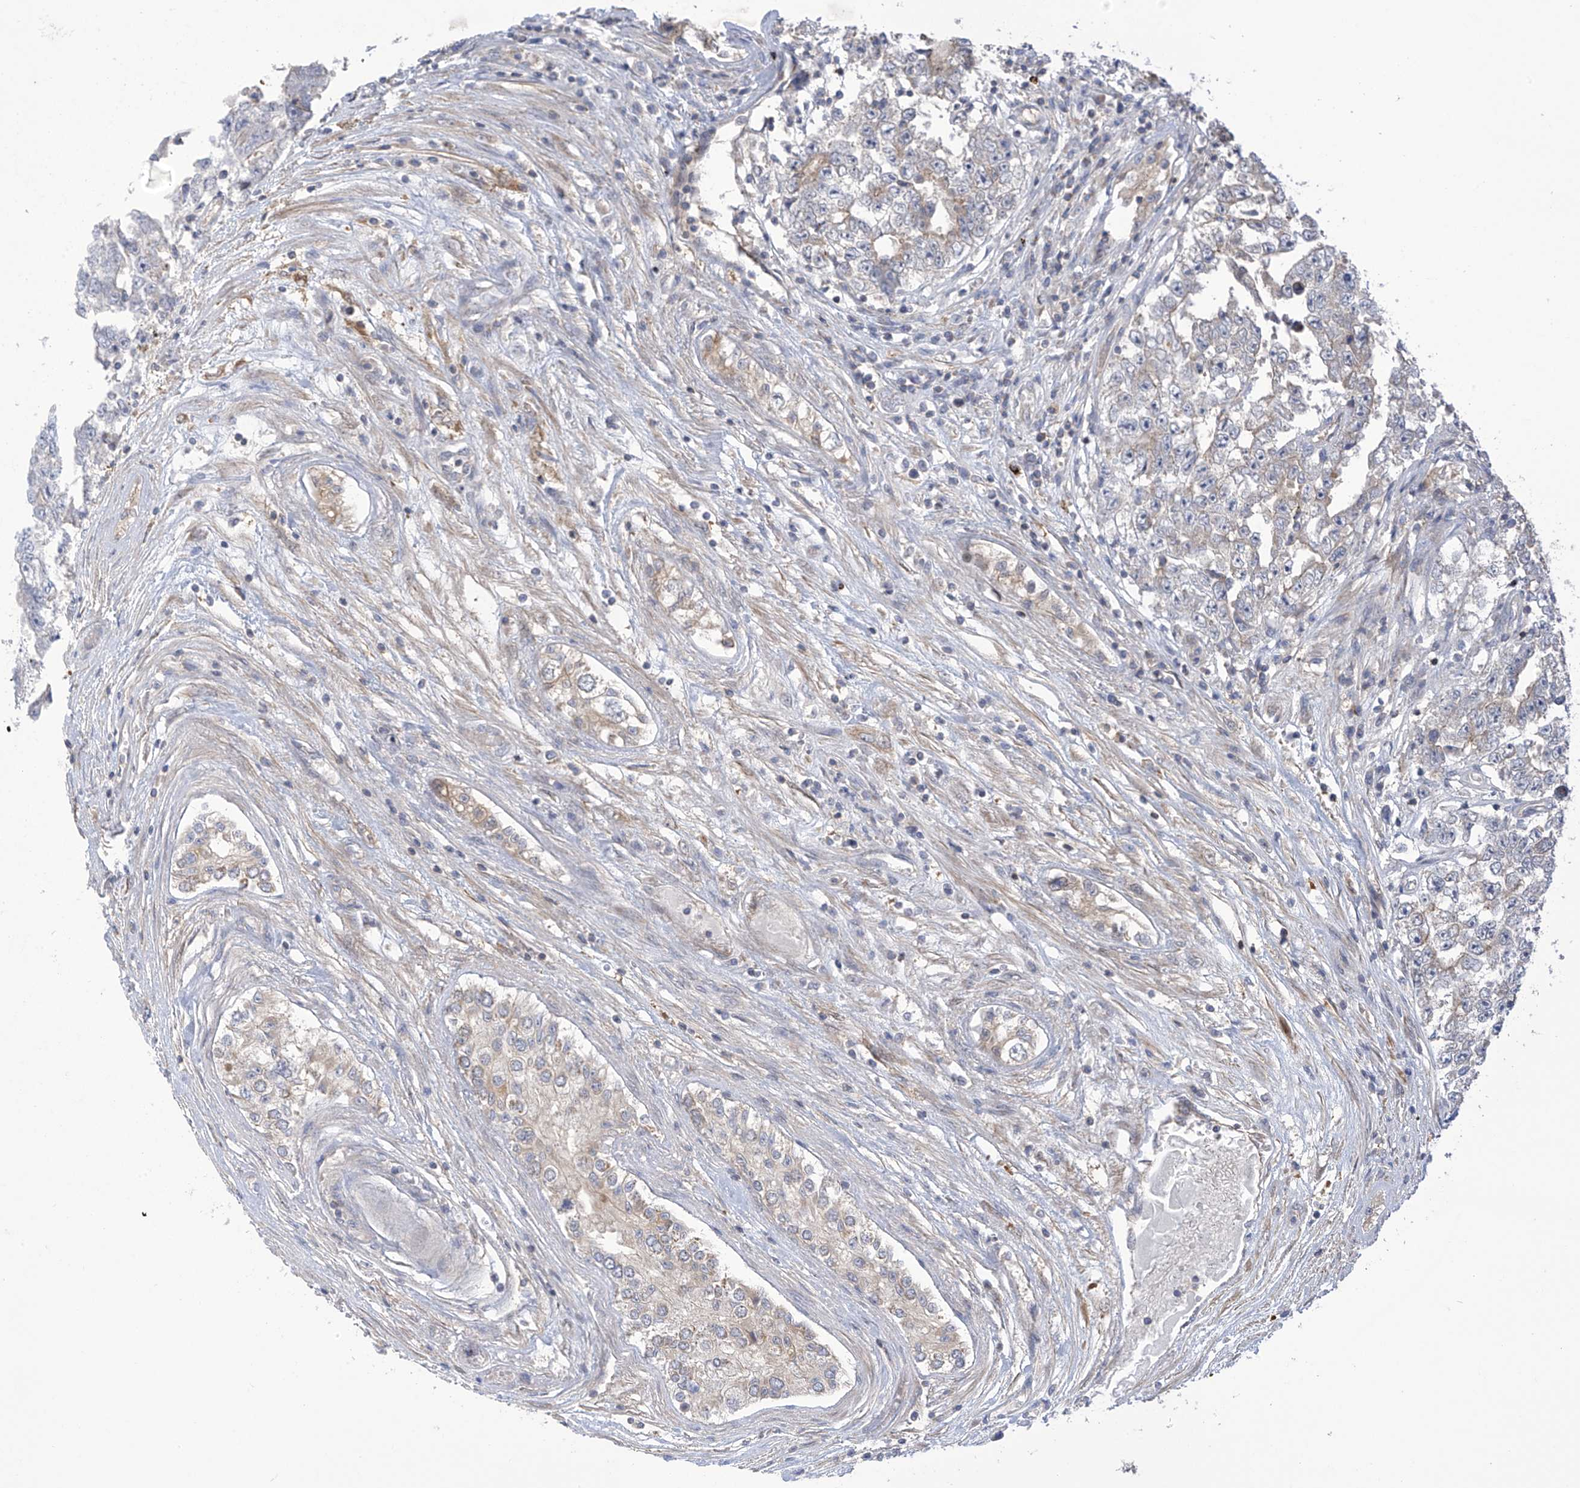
{"staining": {"intensity": "negative", "quantity": "none", "location": "none"}, "tissue": "testis cancer", "cell_type": "Tumor cells", "image_type": "cancer", "snomed": [{"axis": "morphology", "description": "Carcinoma, Embryonal, NOS"}, {"axis": "topography", "description": "Testis"}], "caption": "Immunohistochemical staining of testis embryonal carcinoma shows no significant expression in tumor cells.", "gene": "IBA57", "patient": {"sex": "male", "age": 25}}